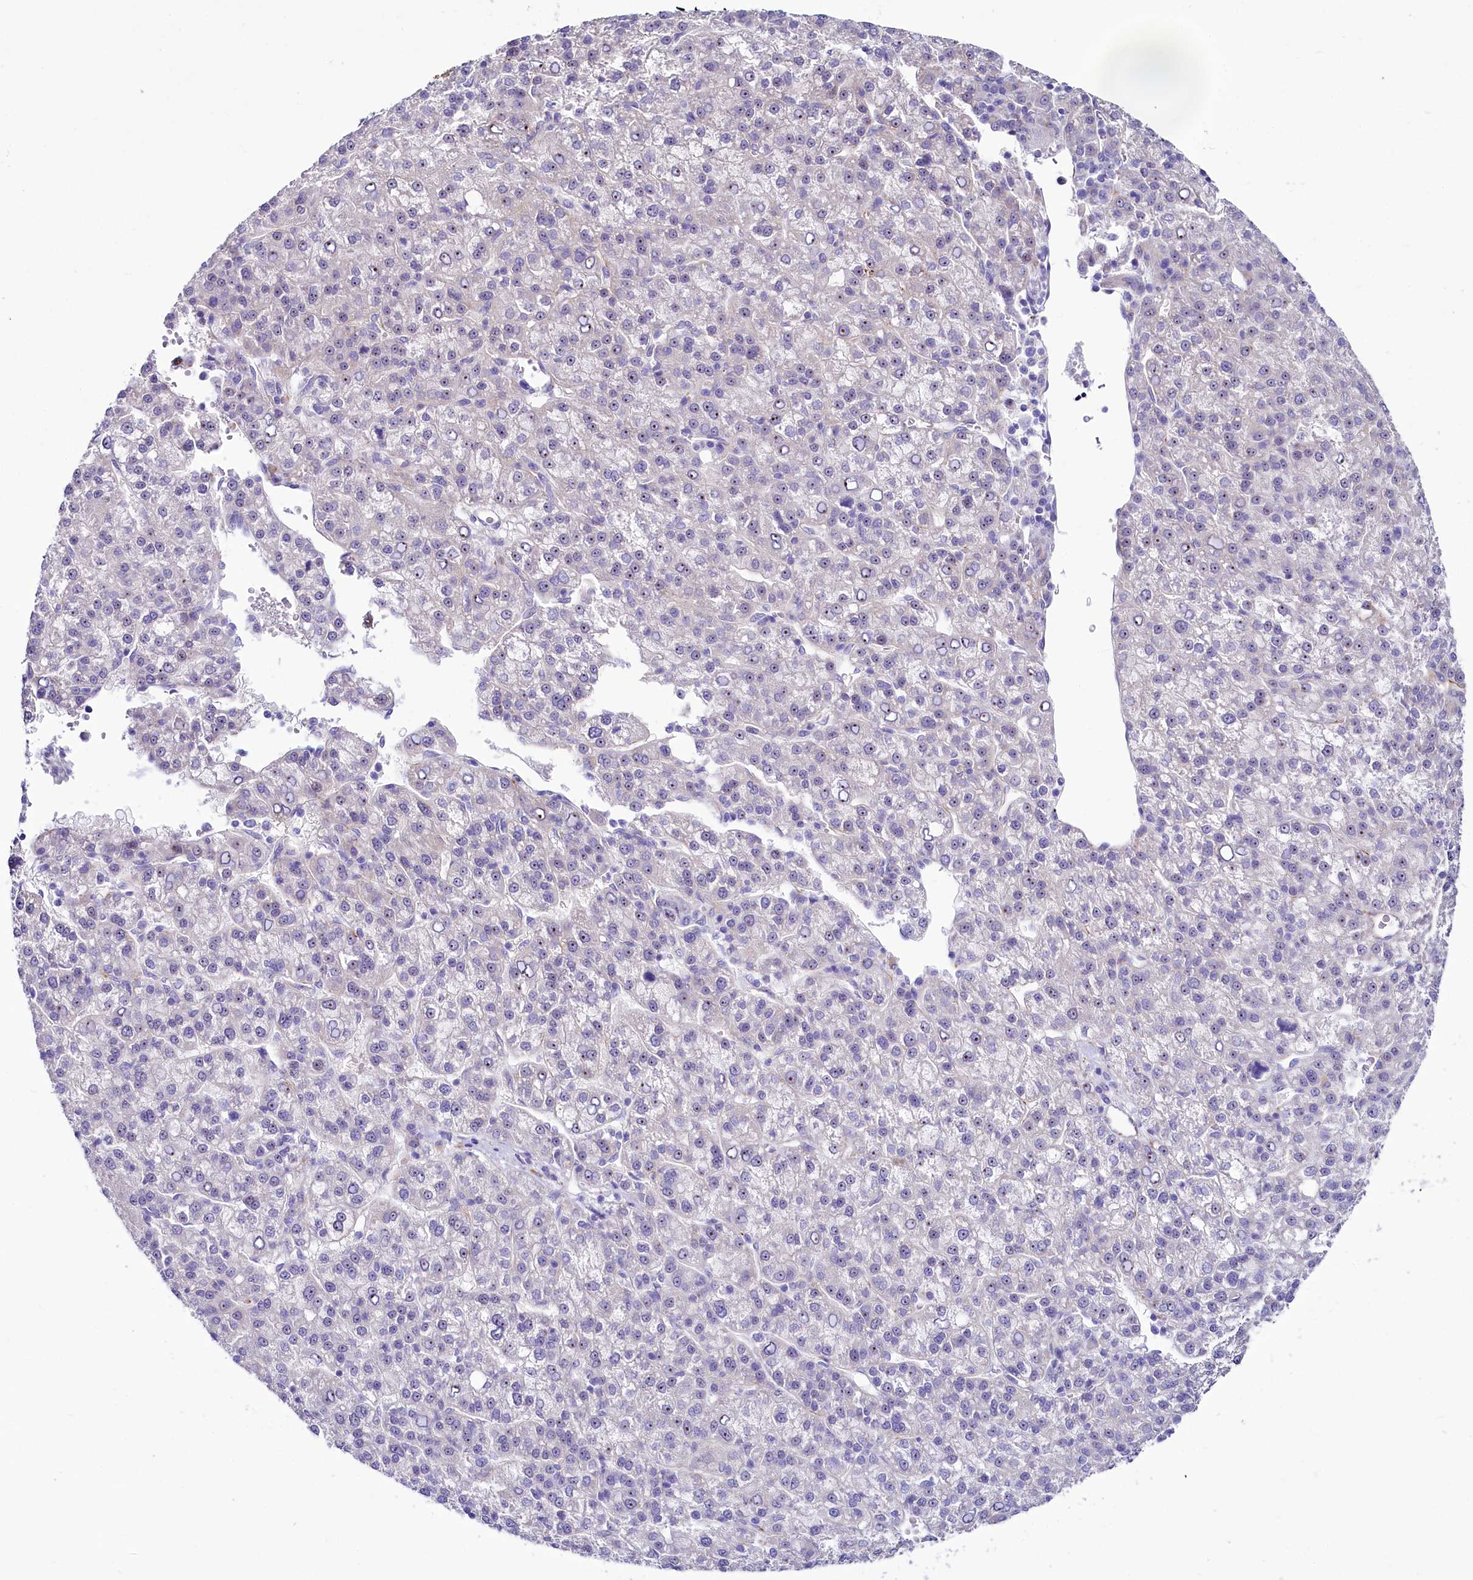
{"staining": {"intensity": "moderate", "quantity": "<25%", "location": "nuclear"}, "tissue": "liver cancer", "cell_type": "Tumor cells", "image_type": "cancer", "snomed": [{"axis": "morphology", "description": "Carcinoma, Hepatocellular, NOS"}, {"axis": "topography", "description": "Liver"}], "caption": "The micrograph displays immunohistochemical staining of hepatocellular carcinoma (liver). There is moderate nuclear positivity is present in about <25% of tumor cells.", "gene": "SH3TC2", "patient": {"sex": "female", "age": 58}}